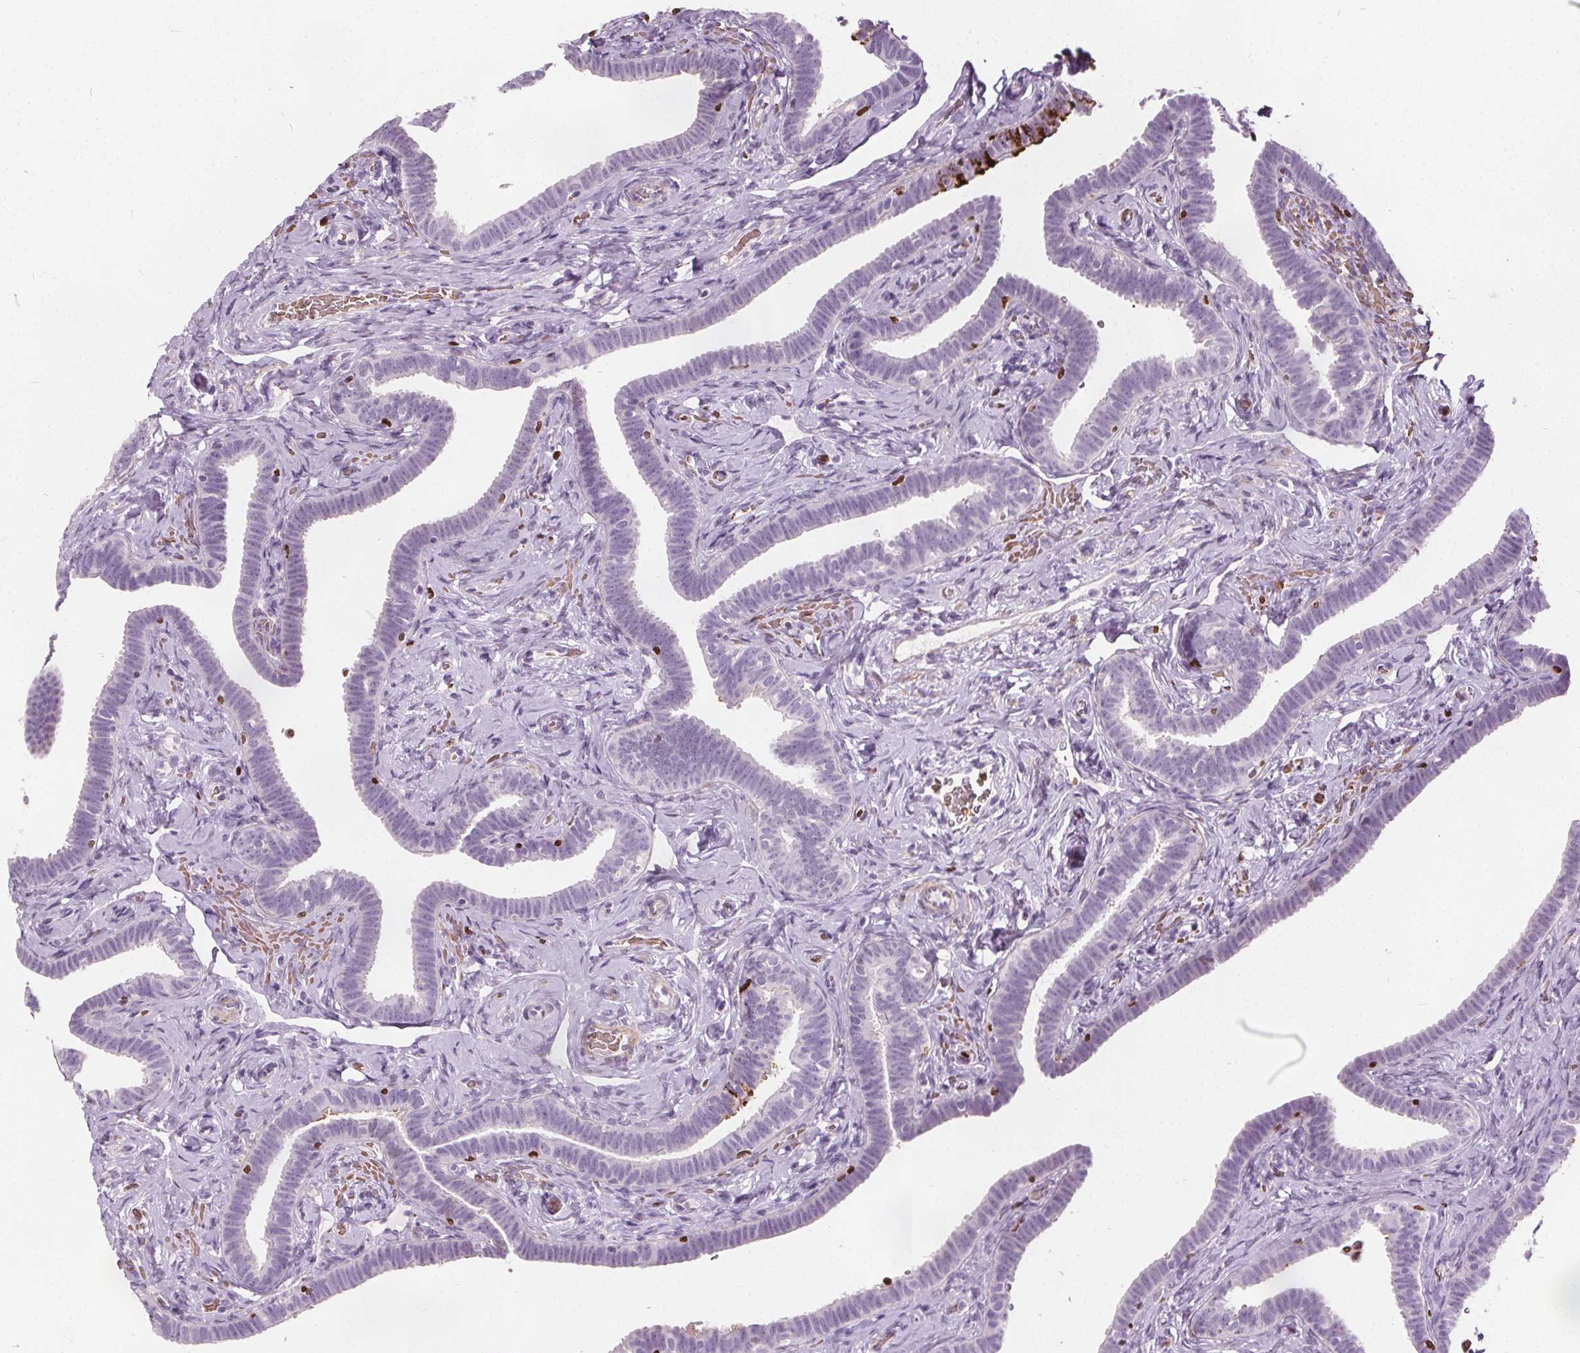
{"staining": {"intensity": "negative", "quantity": "none", "location": "none"}, "tissue": "fallopian tube", "cell_type": "Glandular cells", "image_type": "normal", "snomed": [{"axis": "morphology", "description": "Normal tissue, NOS"}, {"axis": "topography", "description": "Fallopian tube"}], "caption": "This is an IHC micrograph of unremarkable human fallopian tube. There is no expression in glandular cells.", "gene": "ISLR2", "patient": {"sex": "female", "age": 69}}